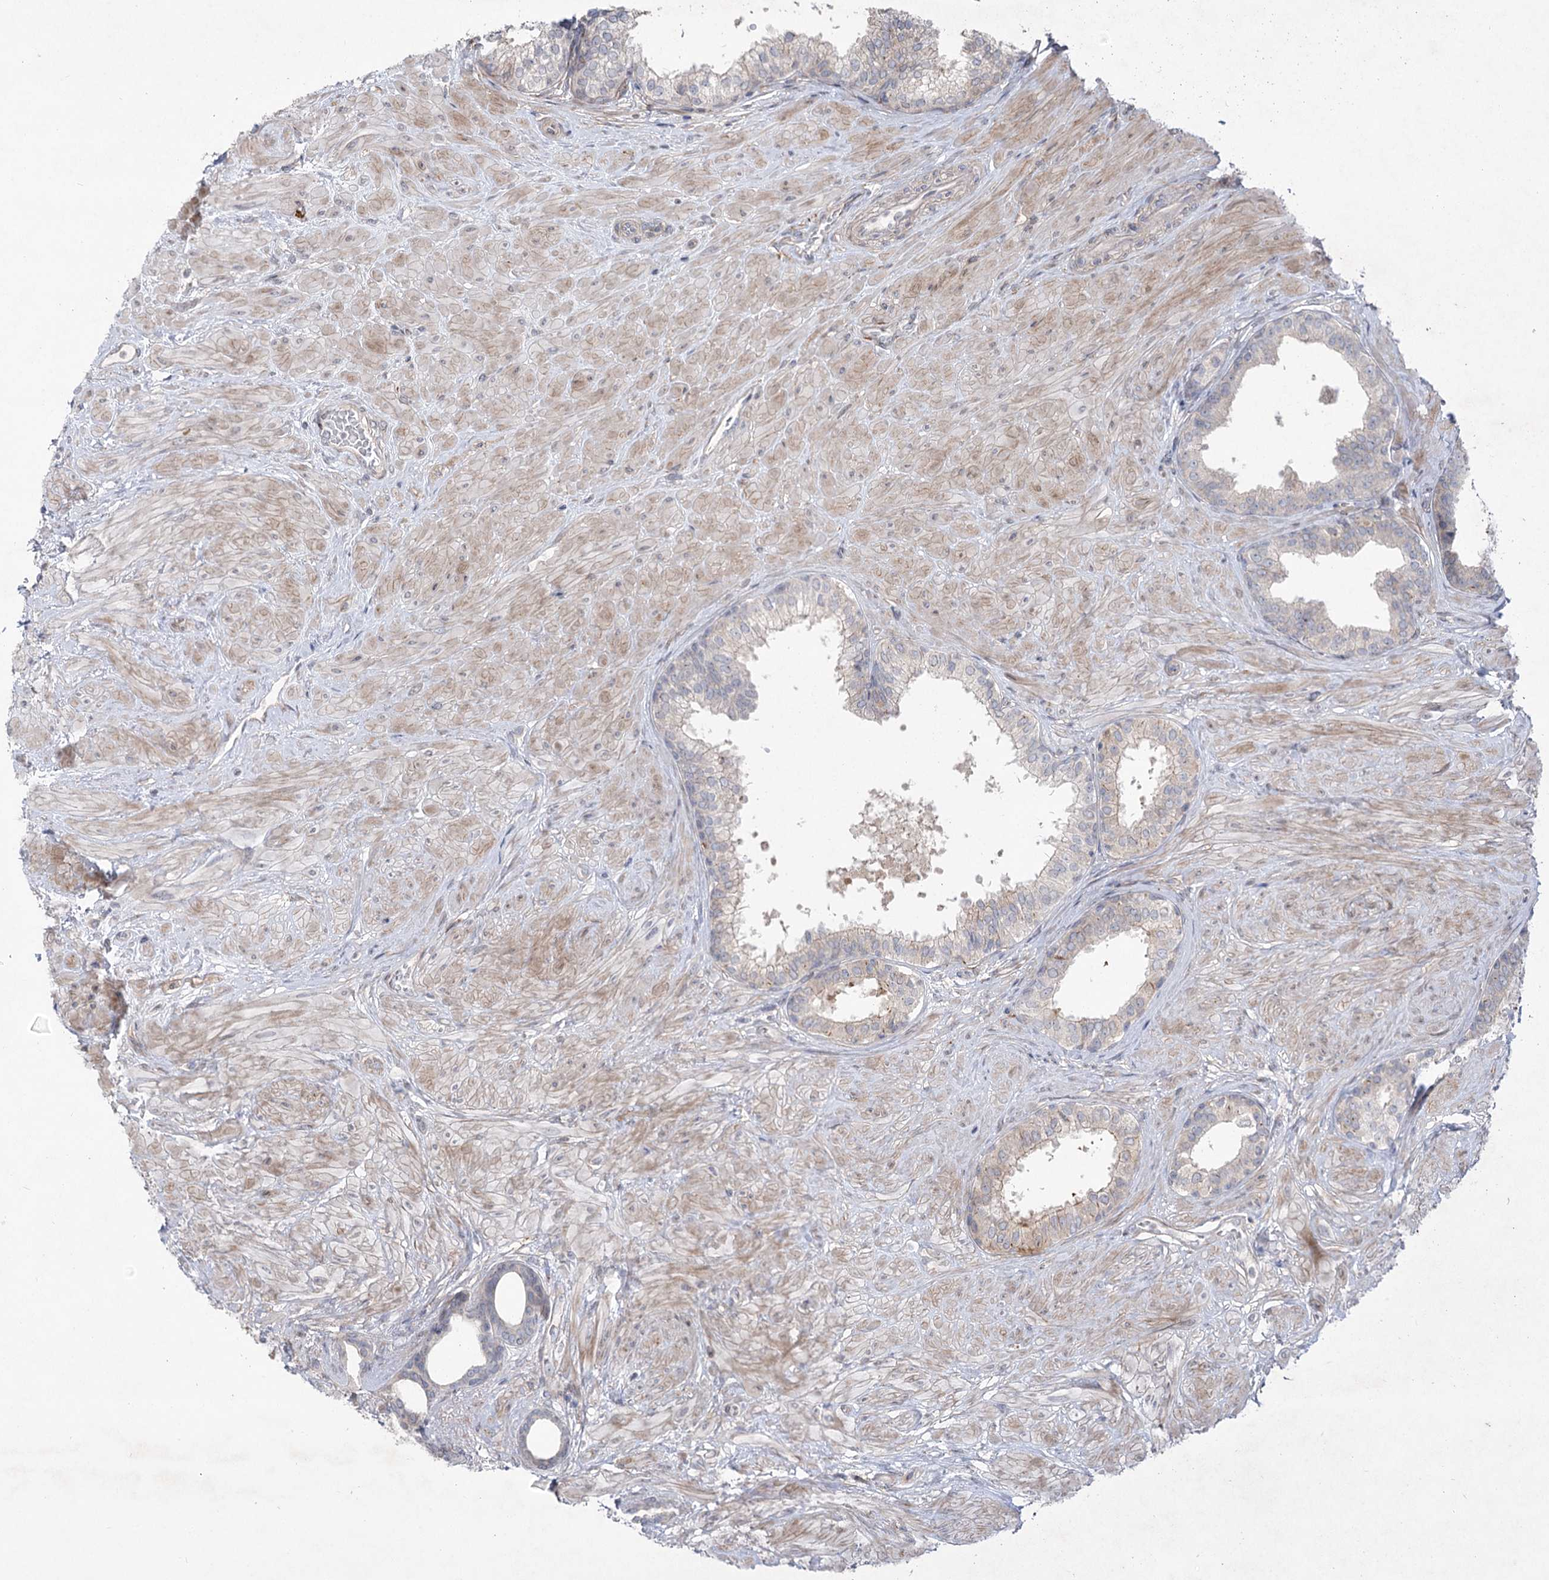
{"staining": {"intensity": "negative", "quantity": "none", "location": "none"}, "tissue": "prostate", "cell_type": "Glandular cells", "image_type": "normal", "snomed": [{"axis": "morphology", "description": "Normal tissue, NOS"}, {"axis": "topography", "description": "Prostate"}], "caption": "The micrograph displays no significant staining in glandular cells of prostate.", "gene": "SH3BP5L", "patient": {"sex": "male", "age": 48}}